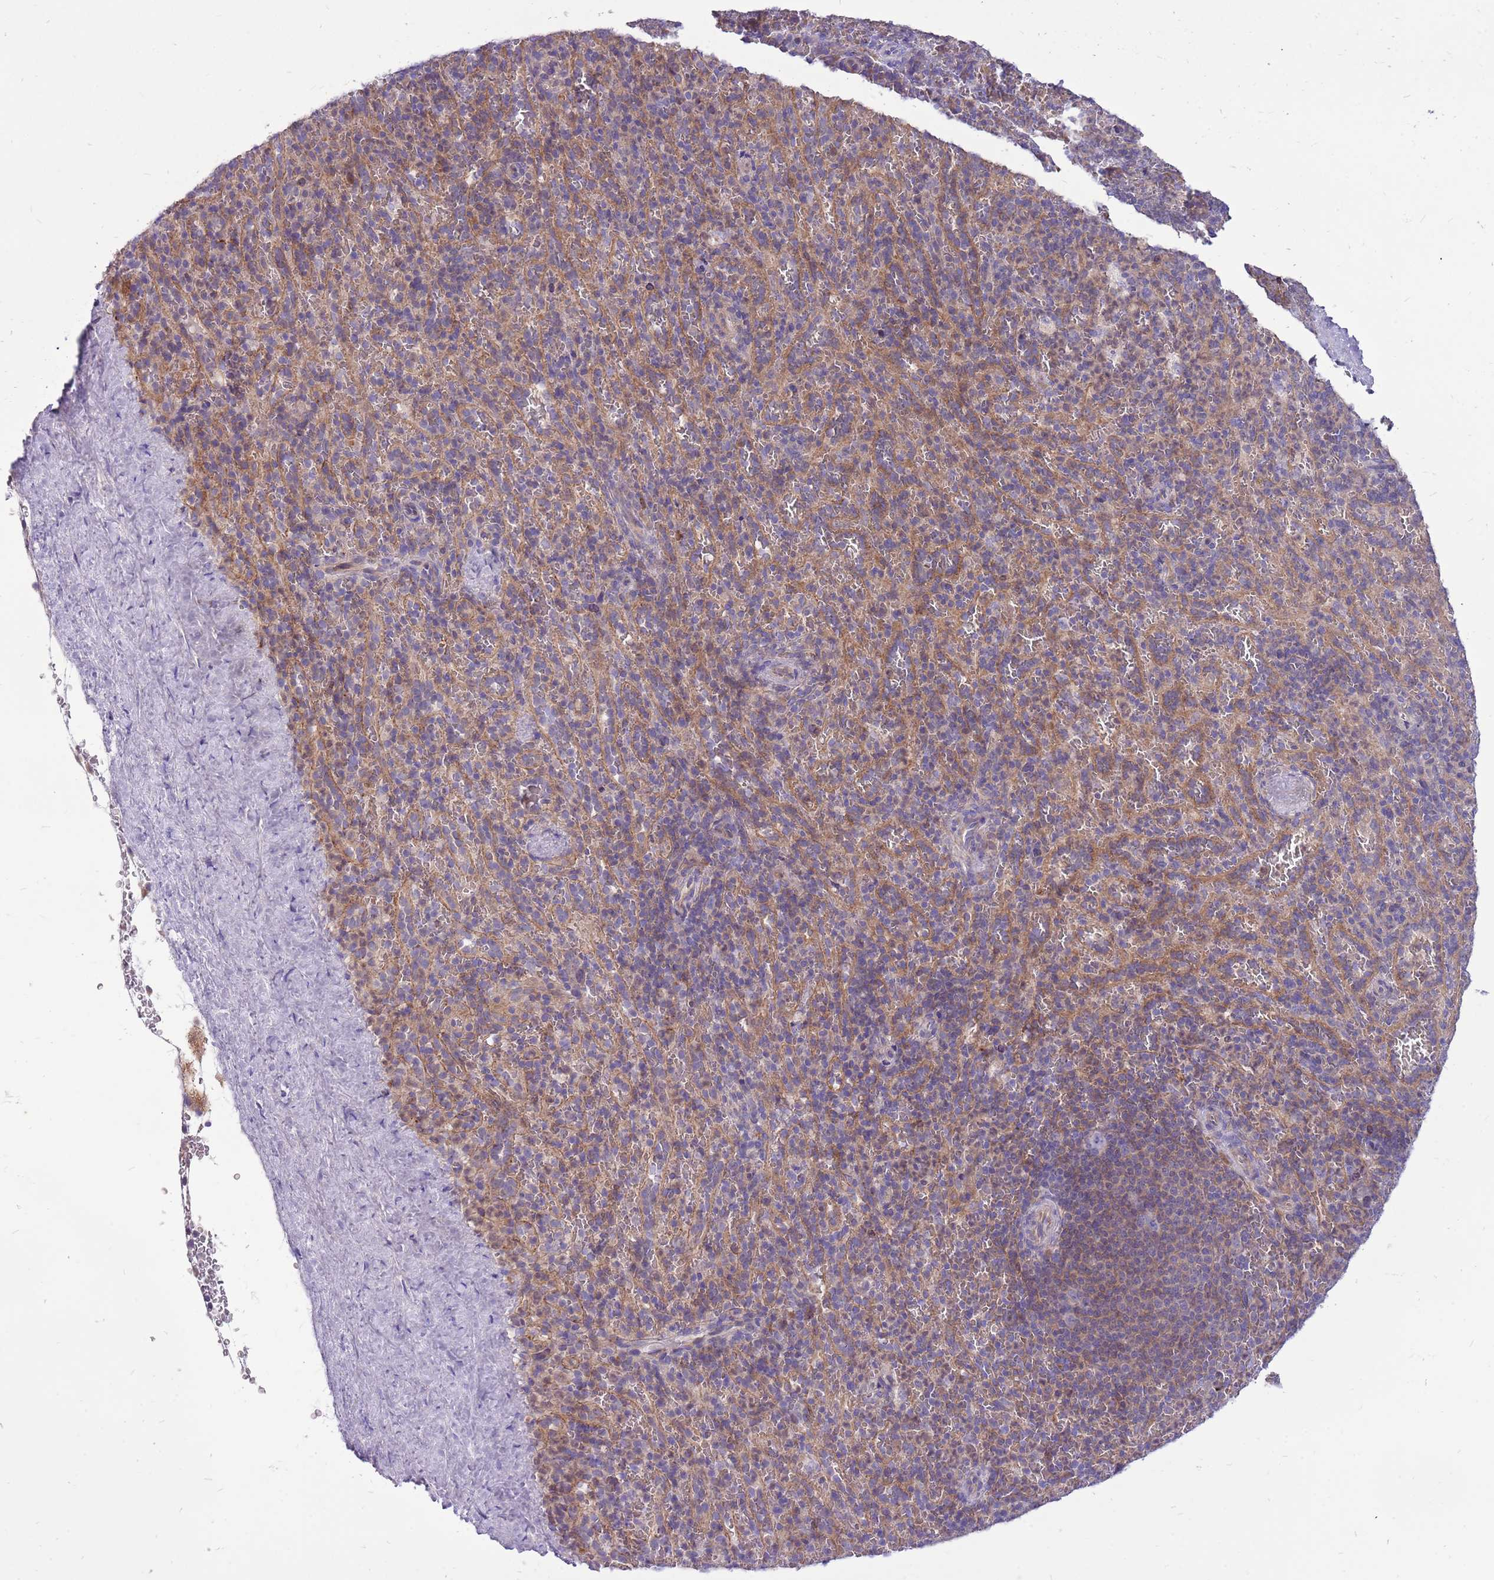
{"staining": {"intensity": "negative", "quantity": "none", "location": "none"}, "tissue": "spleen", "cell_type": "Cells in red pulp", "image_type": "normal", "snomed": [{"axis": "morphology", "description": "Normal tissue, NOS"}, {"axis": "topography", "description": "Spleen"}], "caption": "Histopathology image shows no significant protein staining in cells in red pulp of normal spleen. Nuclei are stained in blue.", "gene": "WDR90", "patient": {"sex": "female", "age": 21}}